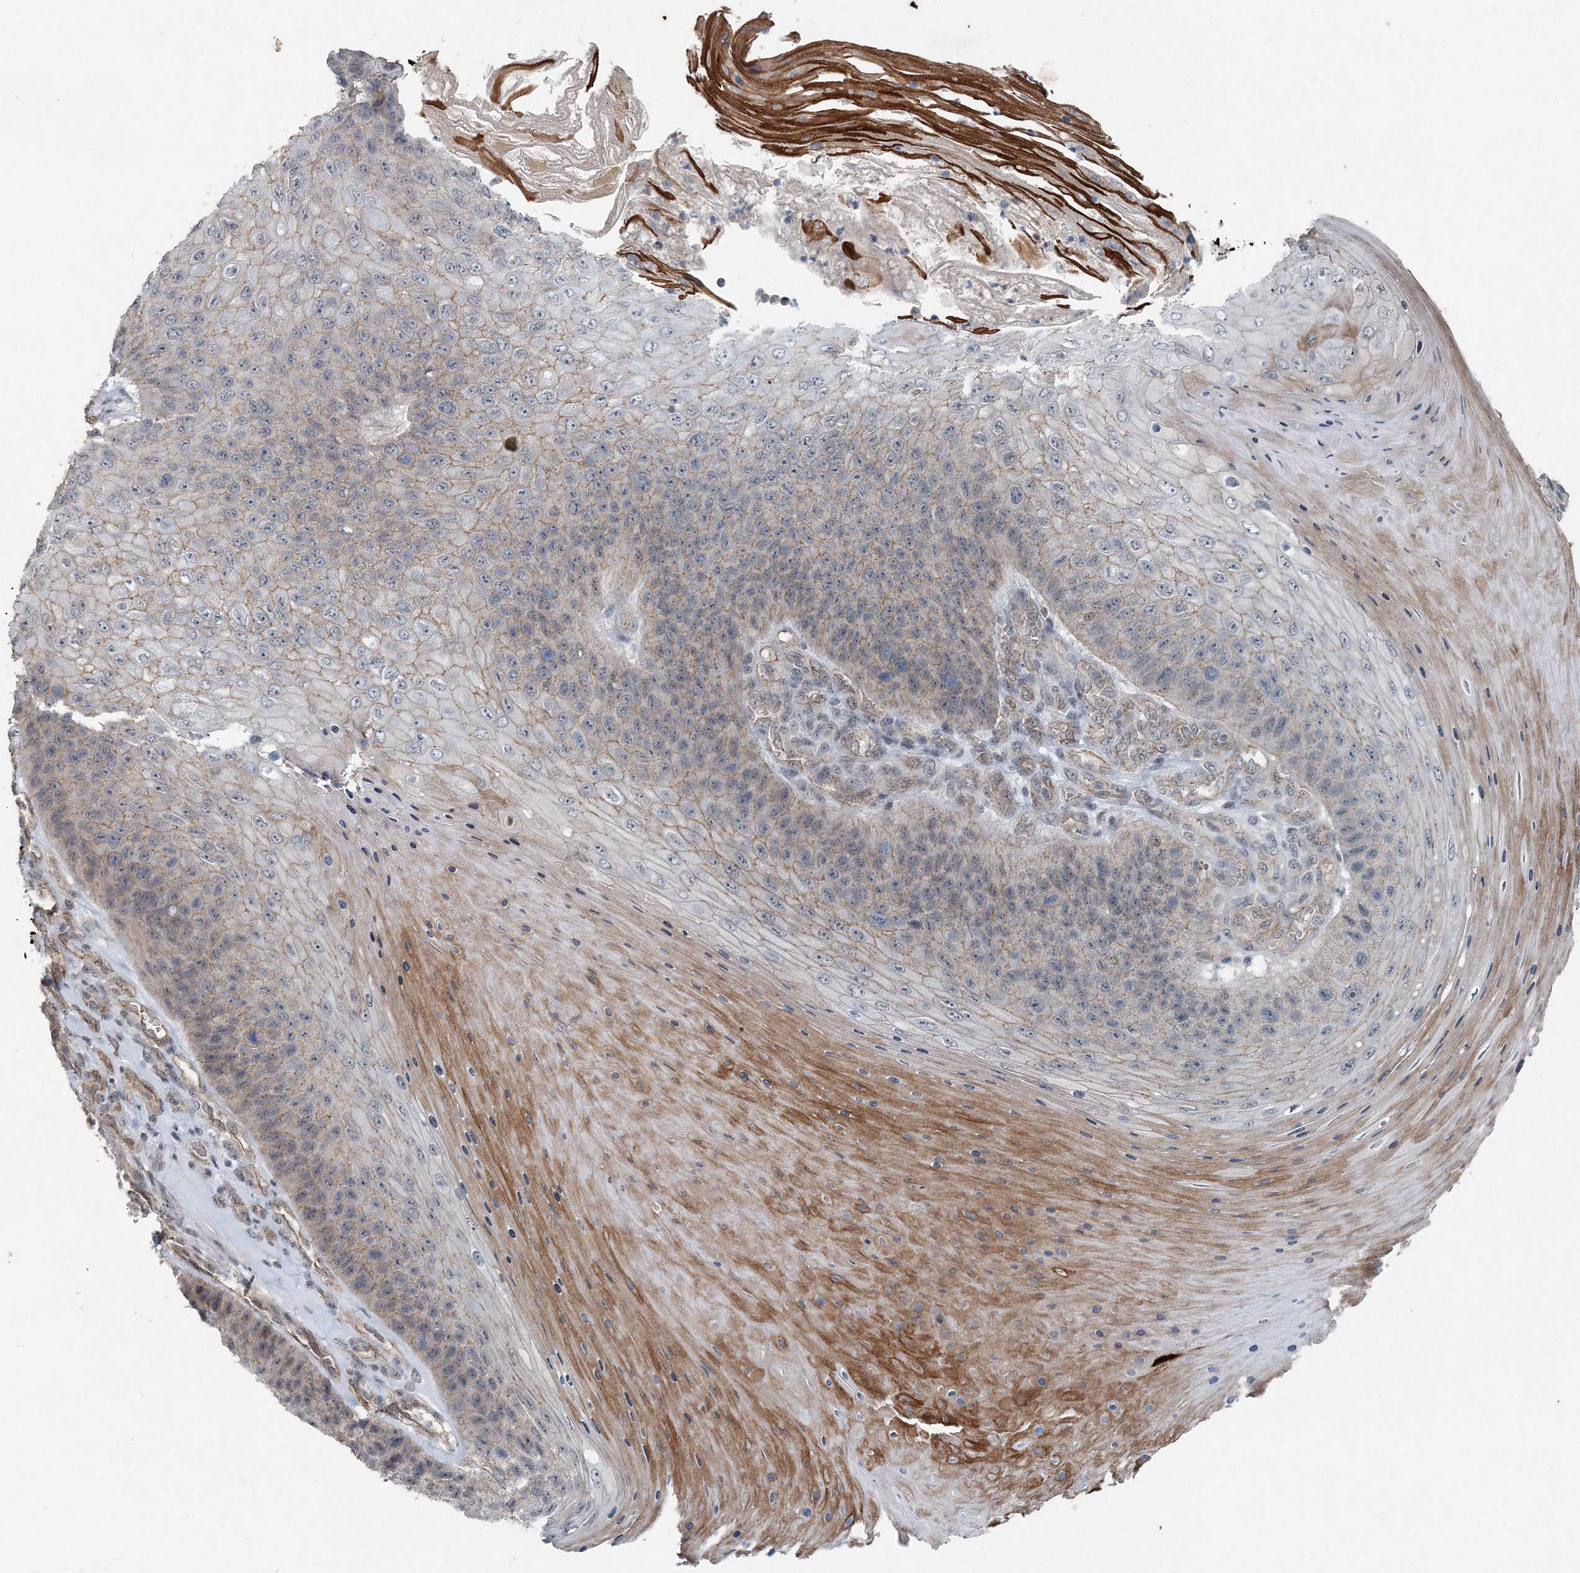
{"staining": {"intensity": "weak", "quantity": "25%-75%", "location": "cytoplasmic/membranous"}, "tissue": "skin cancer", "cell_type": "Tumor cells", "image_type": "cancer", "snomed": [{"axis": "morphology", "description": "Squamous cell carcinoma, NOS"}, {"axis": "topography", "description": "Skin"}], "caption": "Weak cytoplasmic/membranous expression for a protein is seen in approximately 25%-75% of tumor cells of skin squamous cell carcinoma using immunohistochemistry (IHC).", "gene": "VSIG2", "patient": {"sex": "female", "age": 88}}